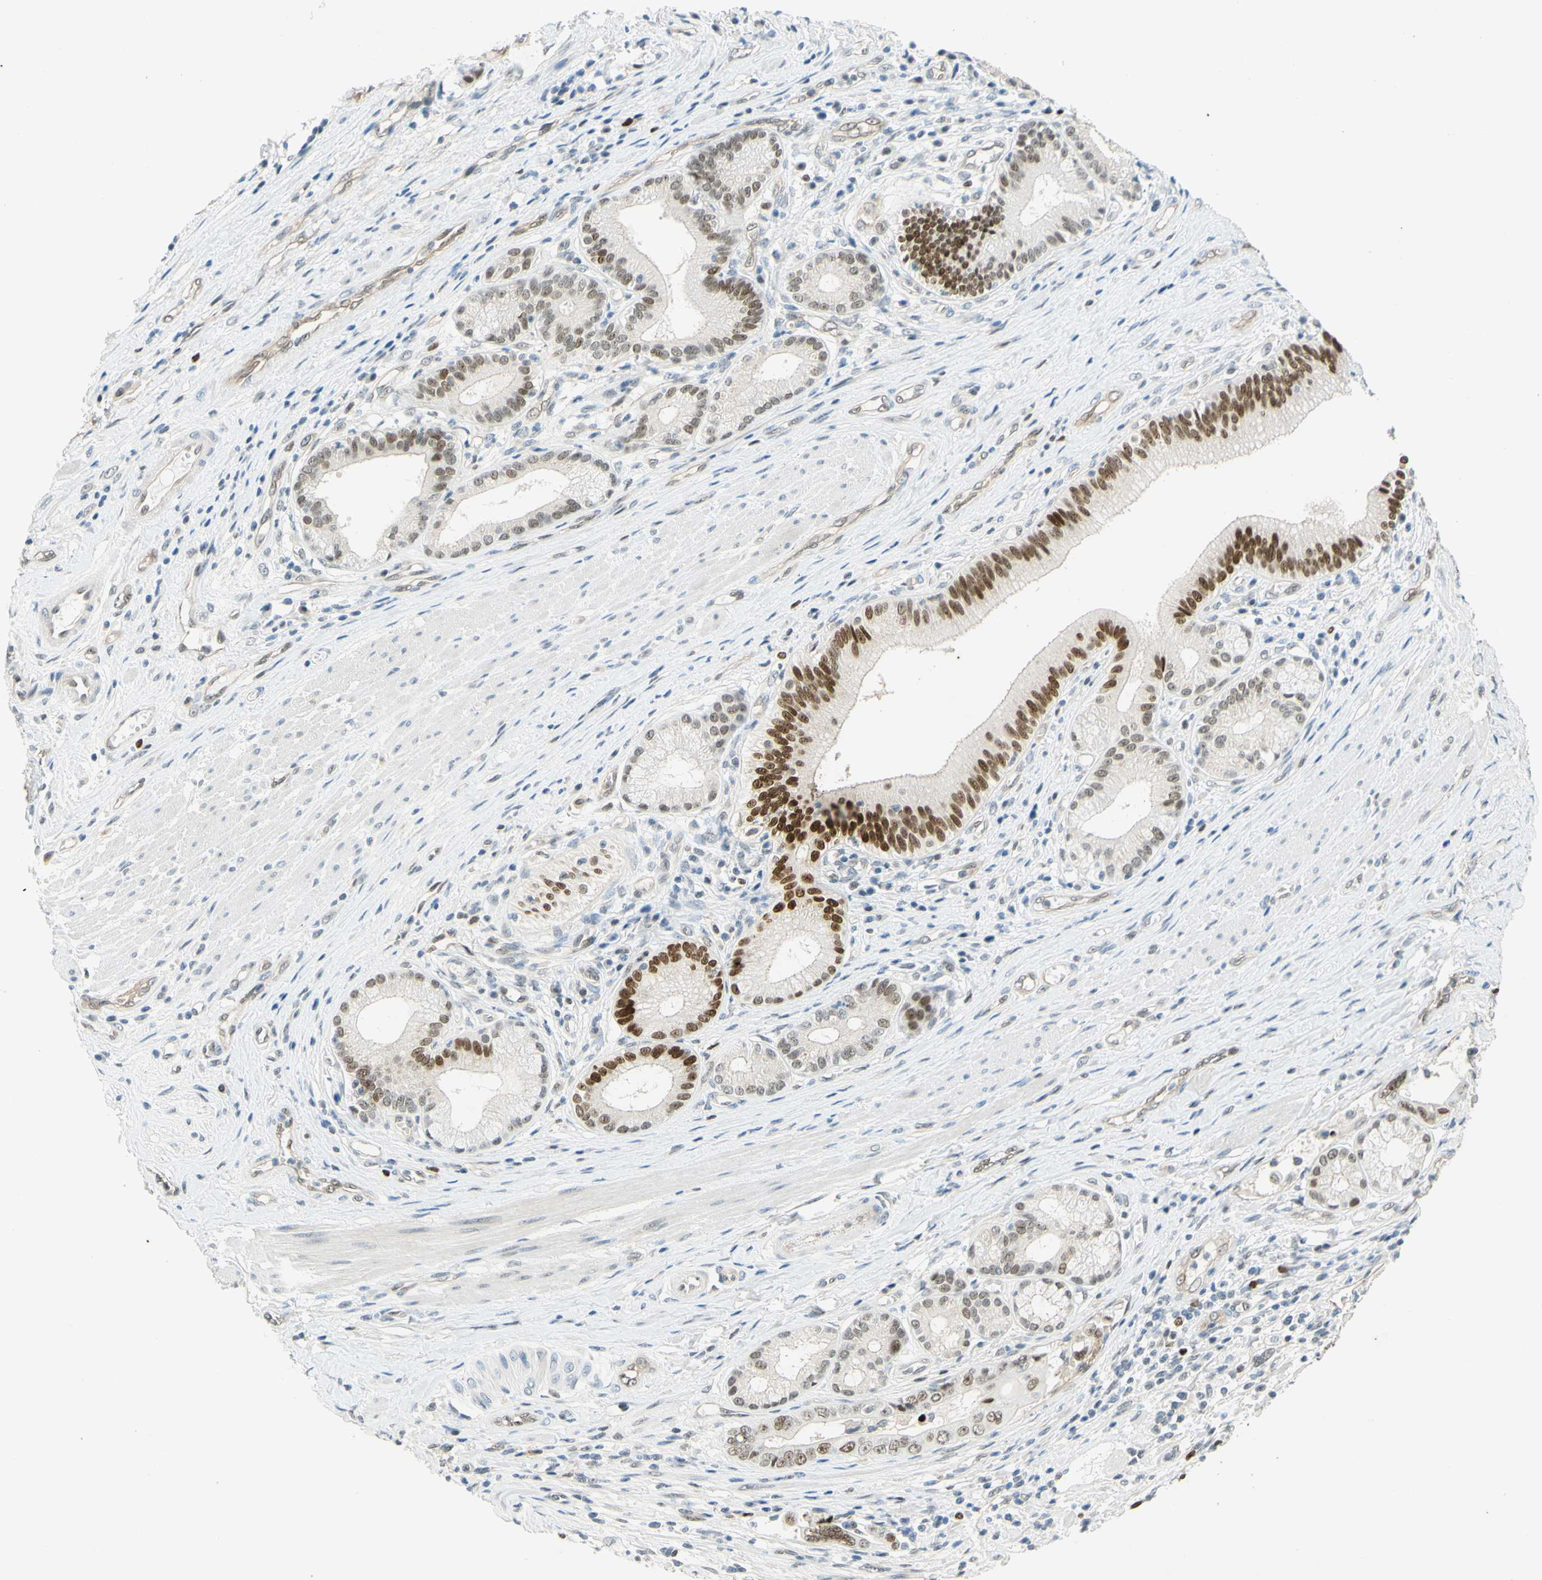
{"staining": {"intensity": "strong", "quantity": ">75%", "location": "nuclear"}, "tissue": "pancreatic cancer", "cell_type": "Tumor cells", "image_type": "cancer", "snomed": [{"axis": "morphology", "description": "Adenocarcinoma, NOS"}, {"axis": "topography", "description": "Pancreas"}], "caption": "Human pancreatic cancer (adenocarcinoma) stained with a protein marker shows strong staining in tumor cells.", "gene": "POLB", "patient": {"sex": "female", "age": 75}}